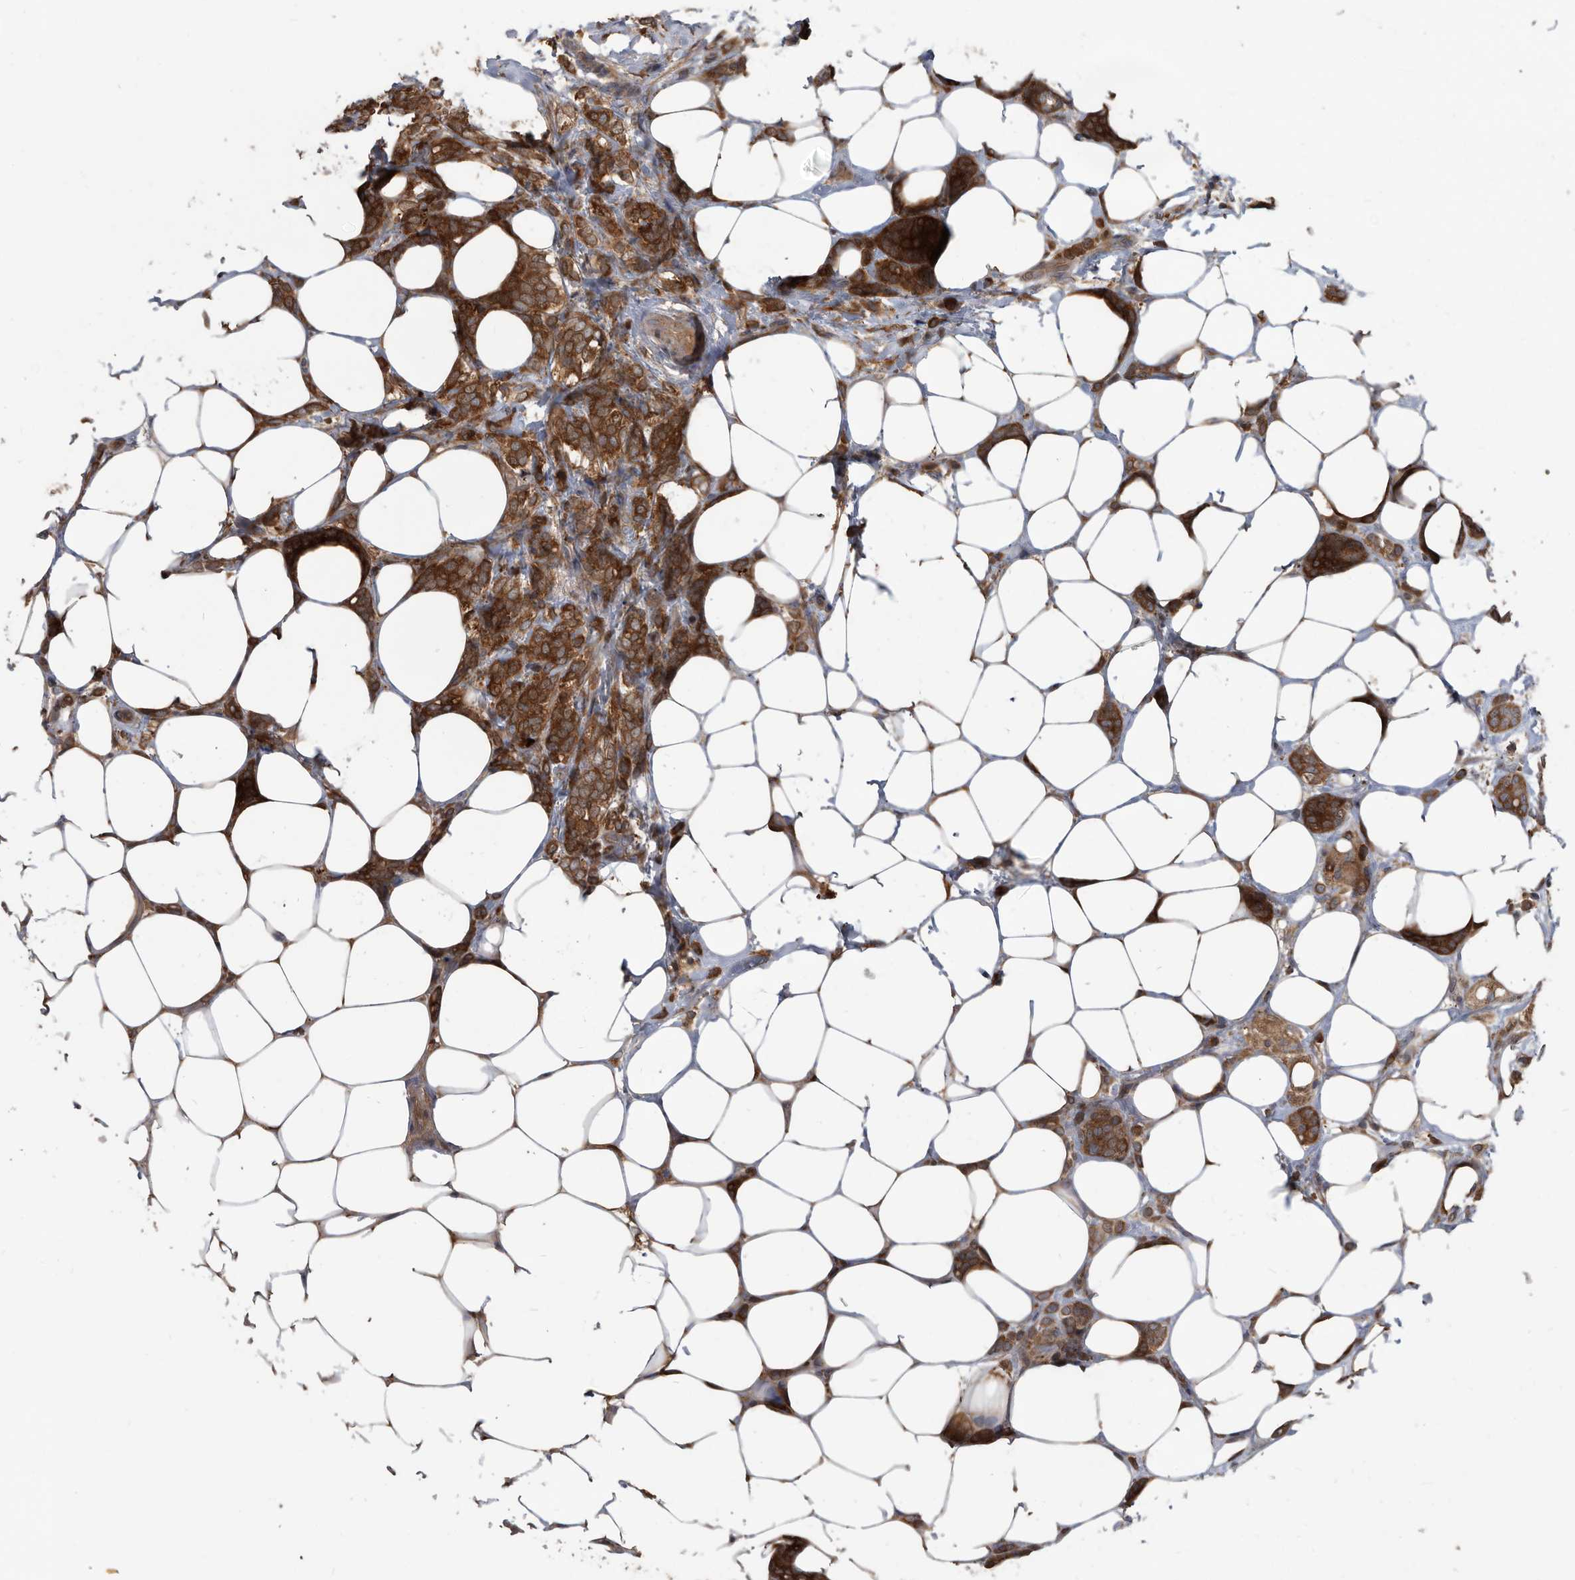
{"staining": {"intensity": "strong", "quantity": ">75%", "location": "cytoplasmic/membranous"}, "tissue": "breast cancer", "cell_type": "Tumor cells", "image_type": "cancer", "snomed": [{"axis": "morphology", "description": "Lobular carcinoma"}, {"axis": "topography", "description": "Breast"}], "caption": "Breast lobular carcinoma stained with a protein marker shows strong staining in tumor cells.", "gene": "APEH", "patient": {"sex": "female", "age": 50}}